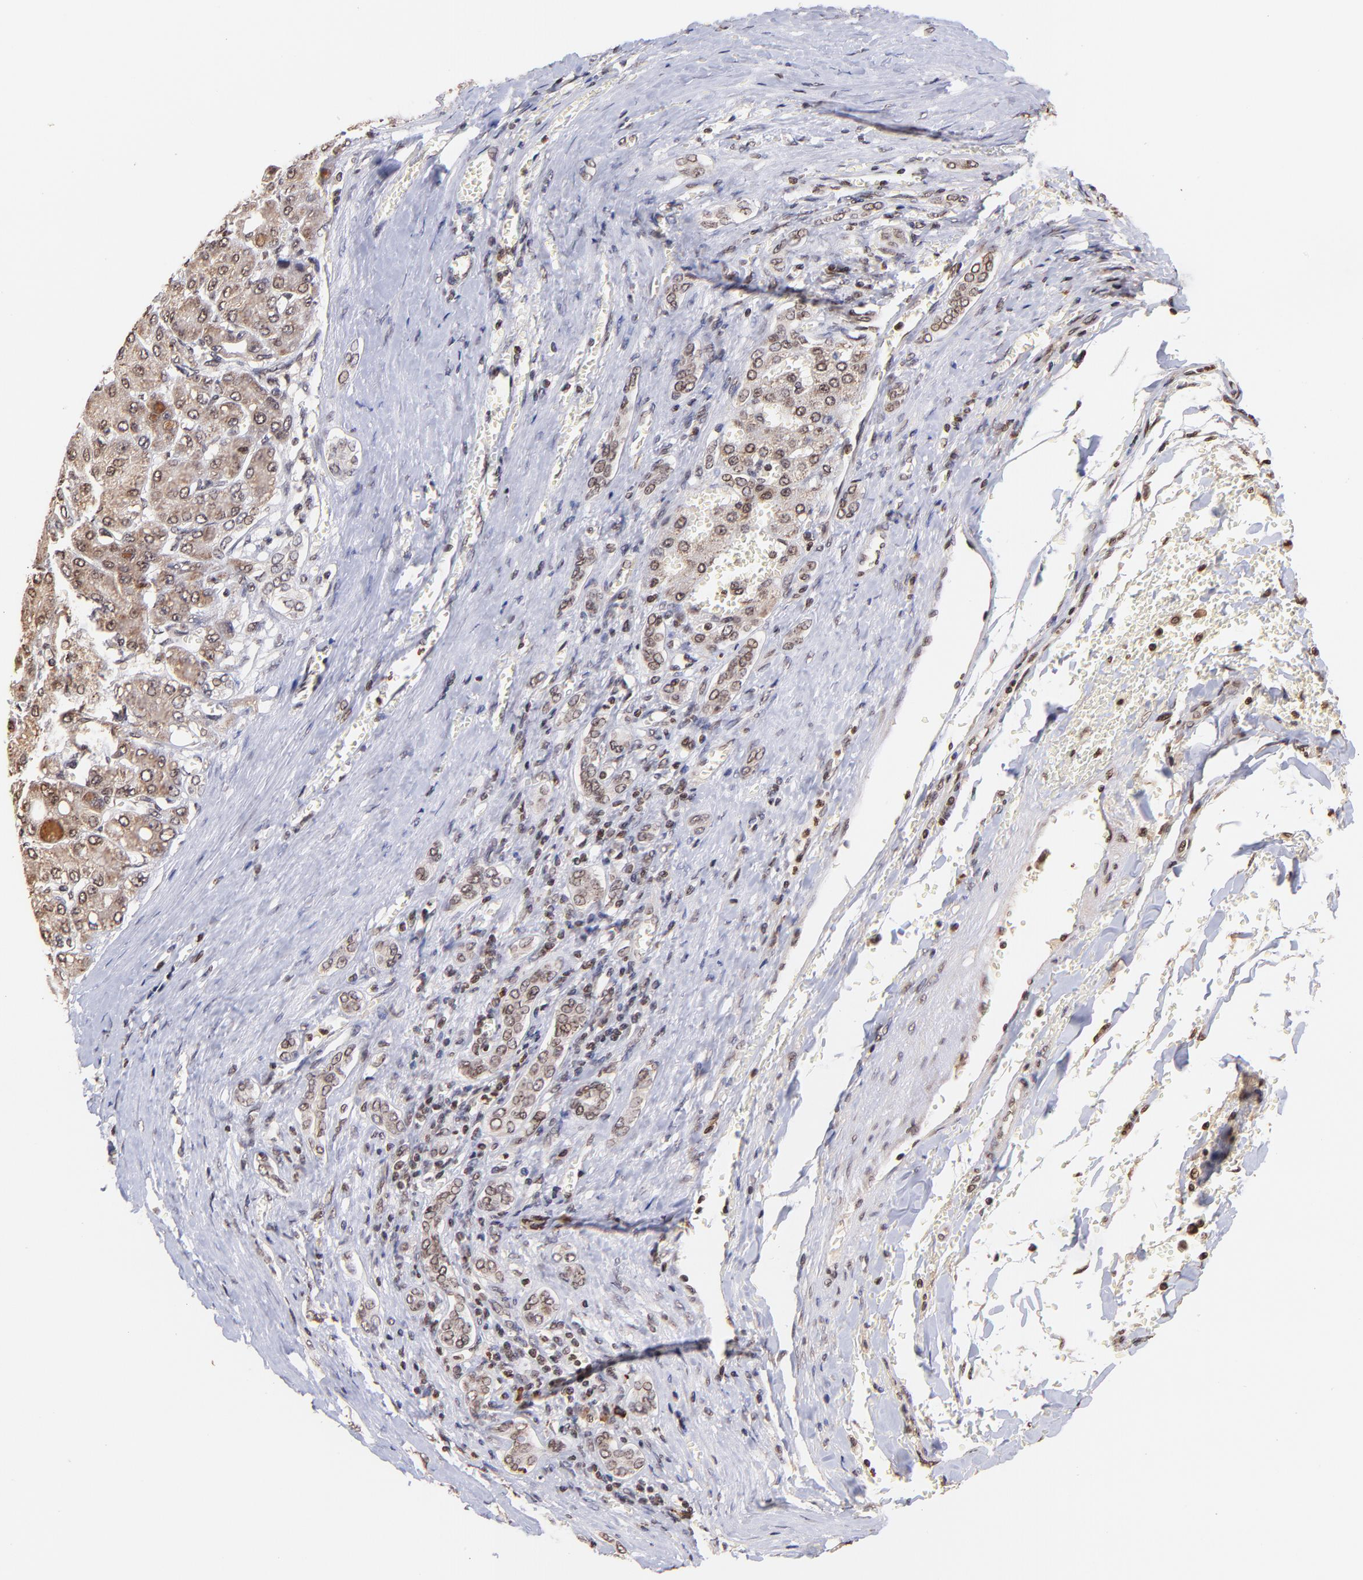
{"staining": {"intensity": "moderate", "quantity": ">75%", "location": "cytoplasmic/membranous,nuclear"}, "tissue": "liver cancer", "cell_type": "Tumor cells", "image_type": "cancer", "snomed": [{"axis": "morphology", "description": "Carcinoma, Hepatocellular, NOS"}, {"axis": "topography", "description": "Liver"}], "caption": "A photomicrograph of hepatocellular carcinoma (liver) stained for a protein reveals moderate cytoplasmic/membranous and nuclear brown staining in tumor cells. (IHC, brightfield microscopy, high magnification).", "gene": "WDR25", "patient": {"sex": "male", "age": 69}}